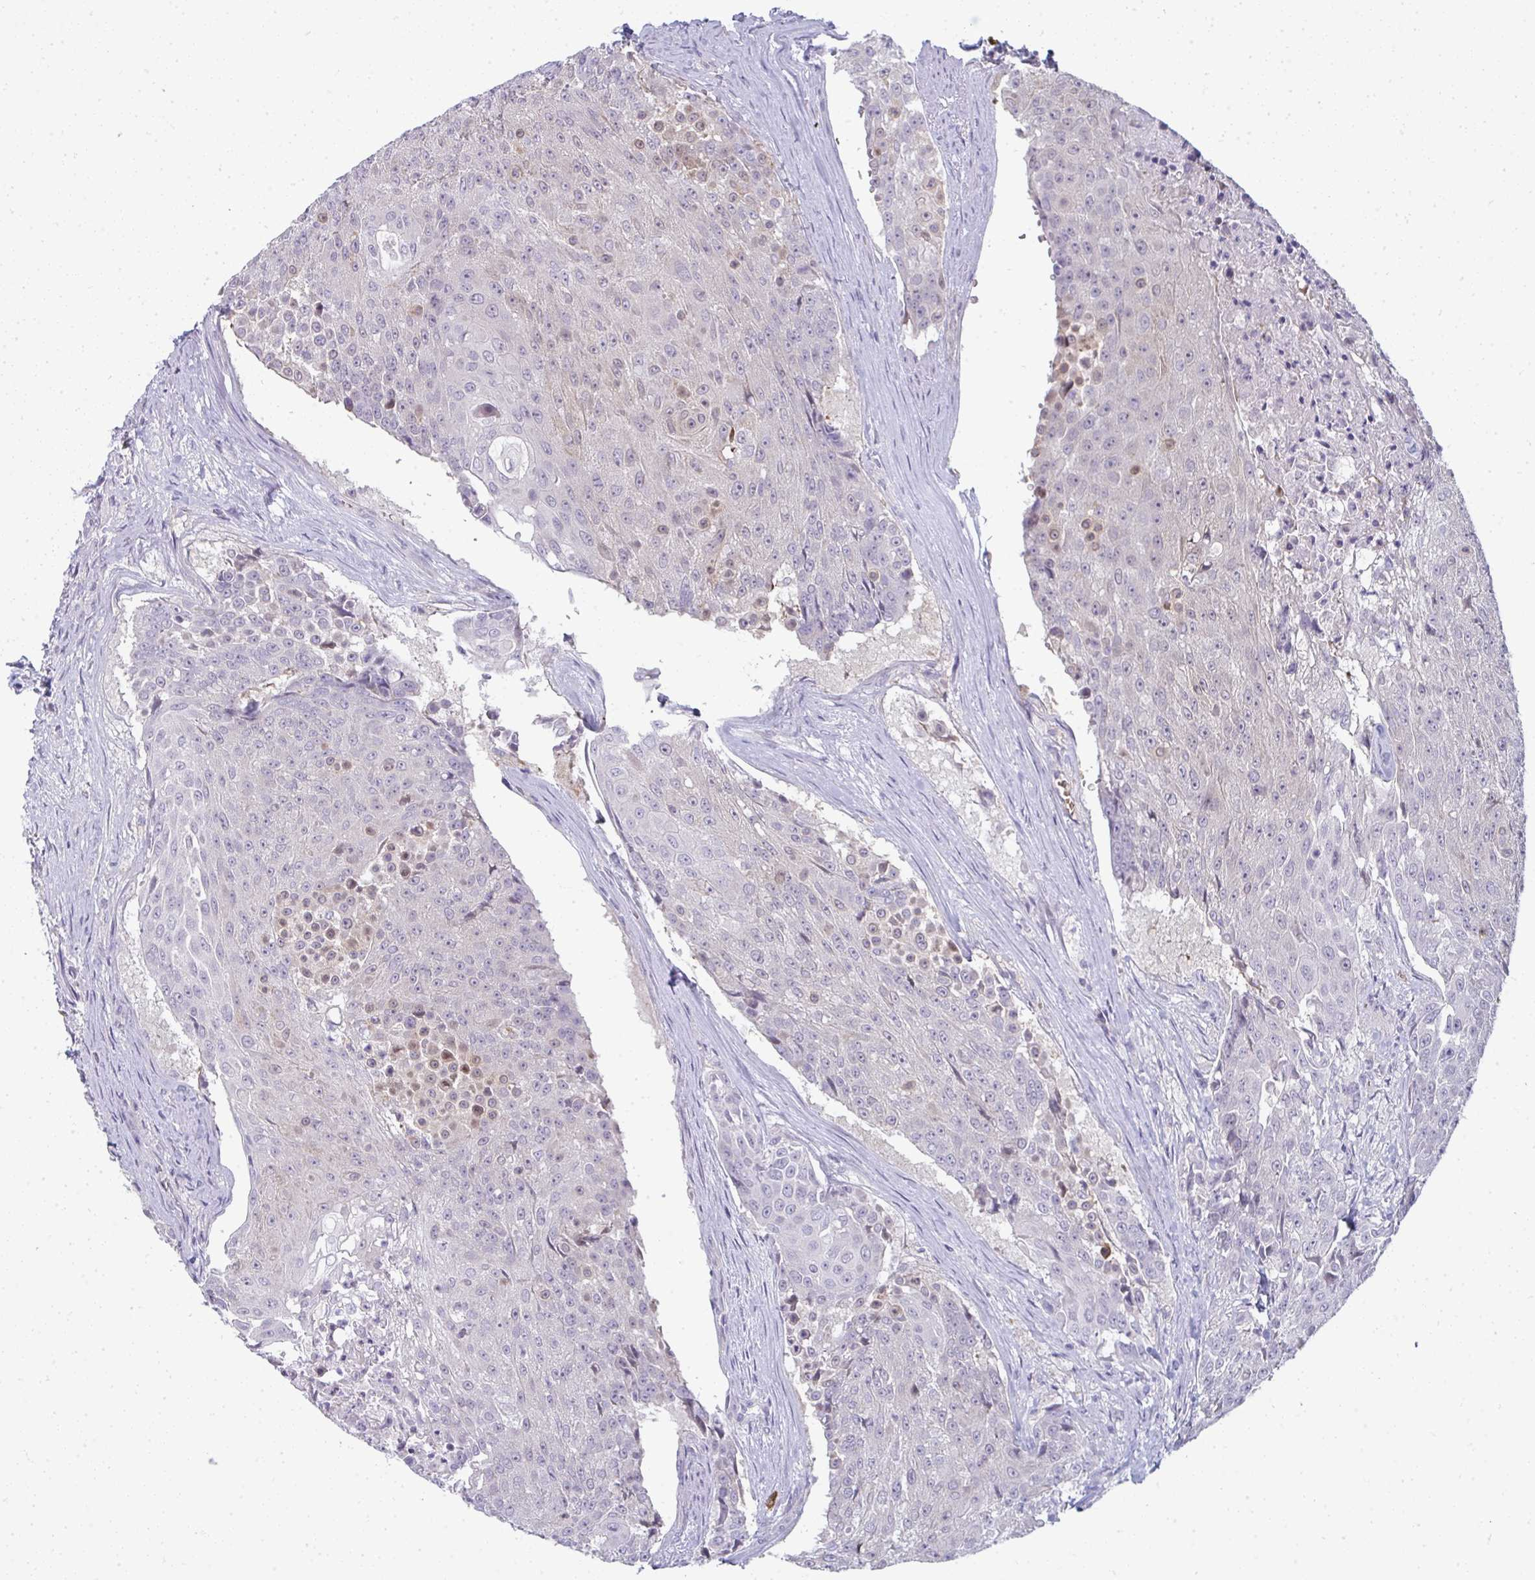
{"staining": {"intensity": "weak", "quantity": "<25%", "location": "cytoplasmic/membranous"}, "tissue": "urothelial cancer", "cell_type": "Tumor cells", "image_type": "cancer", "snomed": [{"axis": "morphology", "description": "Urothelial carcinoma, High grade"}, {"axis": "topography", "description": "Urinary bladder"}], "caption": "Protein analysis of high-grade urothelial carcinoma demonstrates no significant positivity in tumor cells. (DAB immunohistochemistry, high magnification).", "gene": "SHB", "patient": {"sex": "female", "age": 63}}